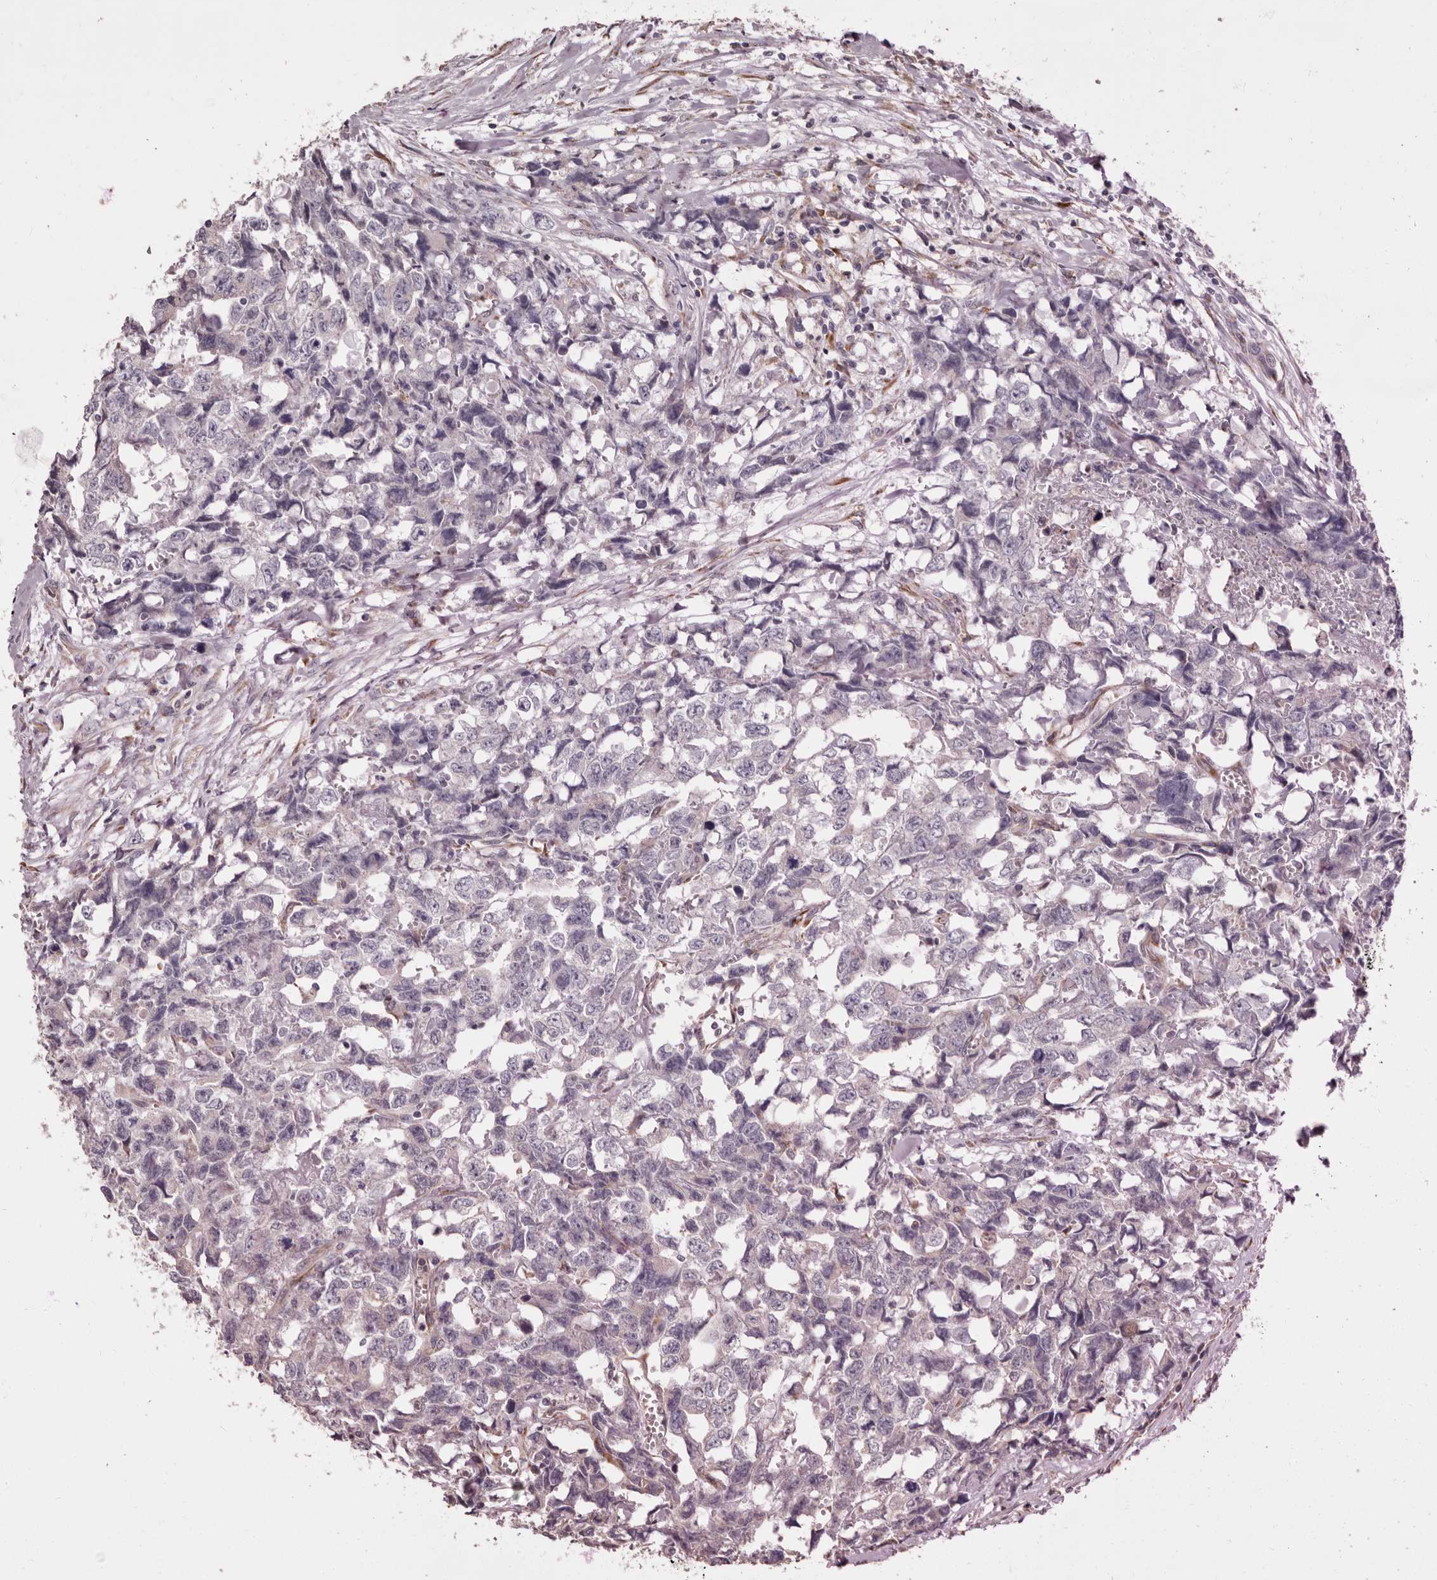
{"staining": {"intensity": "negative", "quantity": "none", "location": "none"}, "tissue": "testis cancer", "cell_type": "Tumor cells", "image_type": "cancer", "snomed": [{"axis": "morphology", "description": "Carcinoma, Embryonal, NOS"}, {"axis": "topography", "description": "Testis"}], "caption": "Micrograph shows no significant protein positivity in tumor cells of testis embryonal carcinoma.", "gene": "PIGX", "patient": {"sex": "male", "age": 31}}